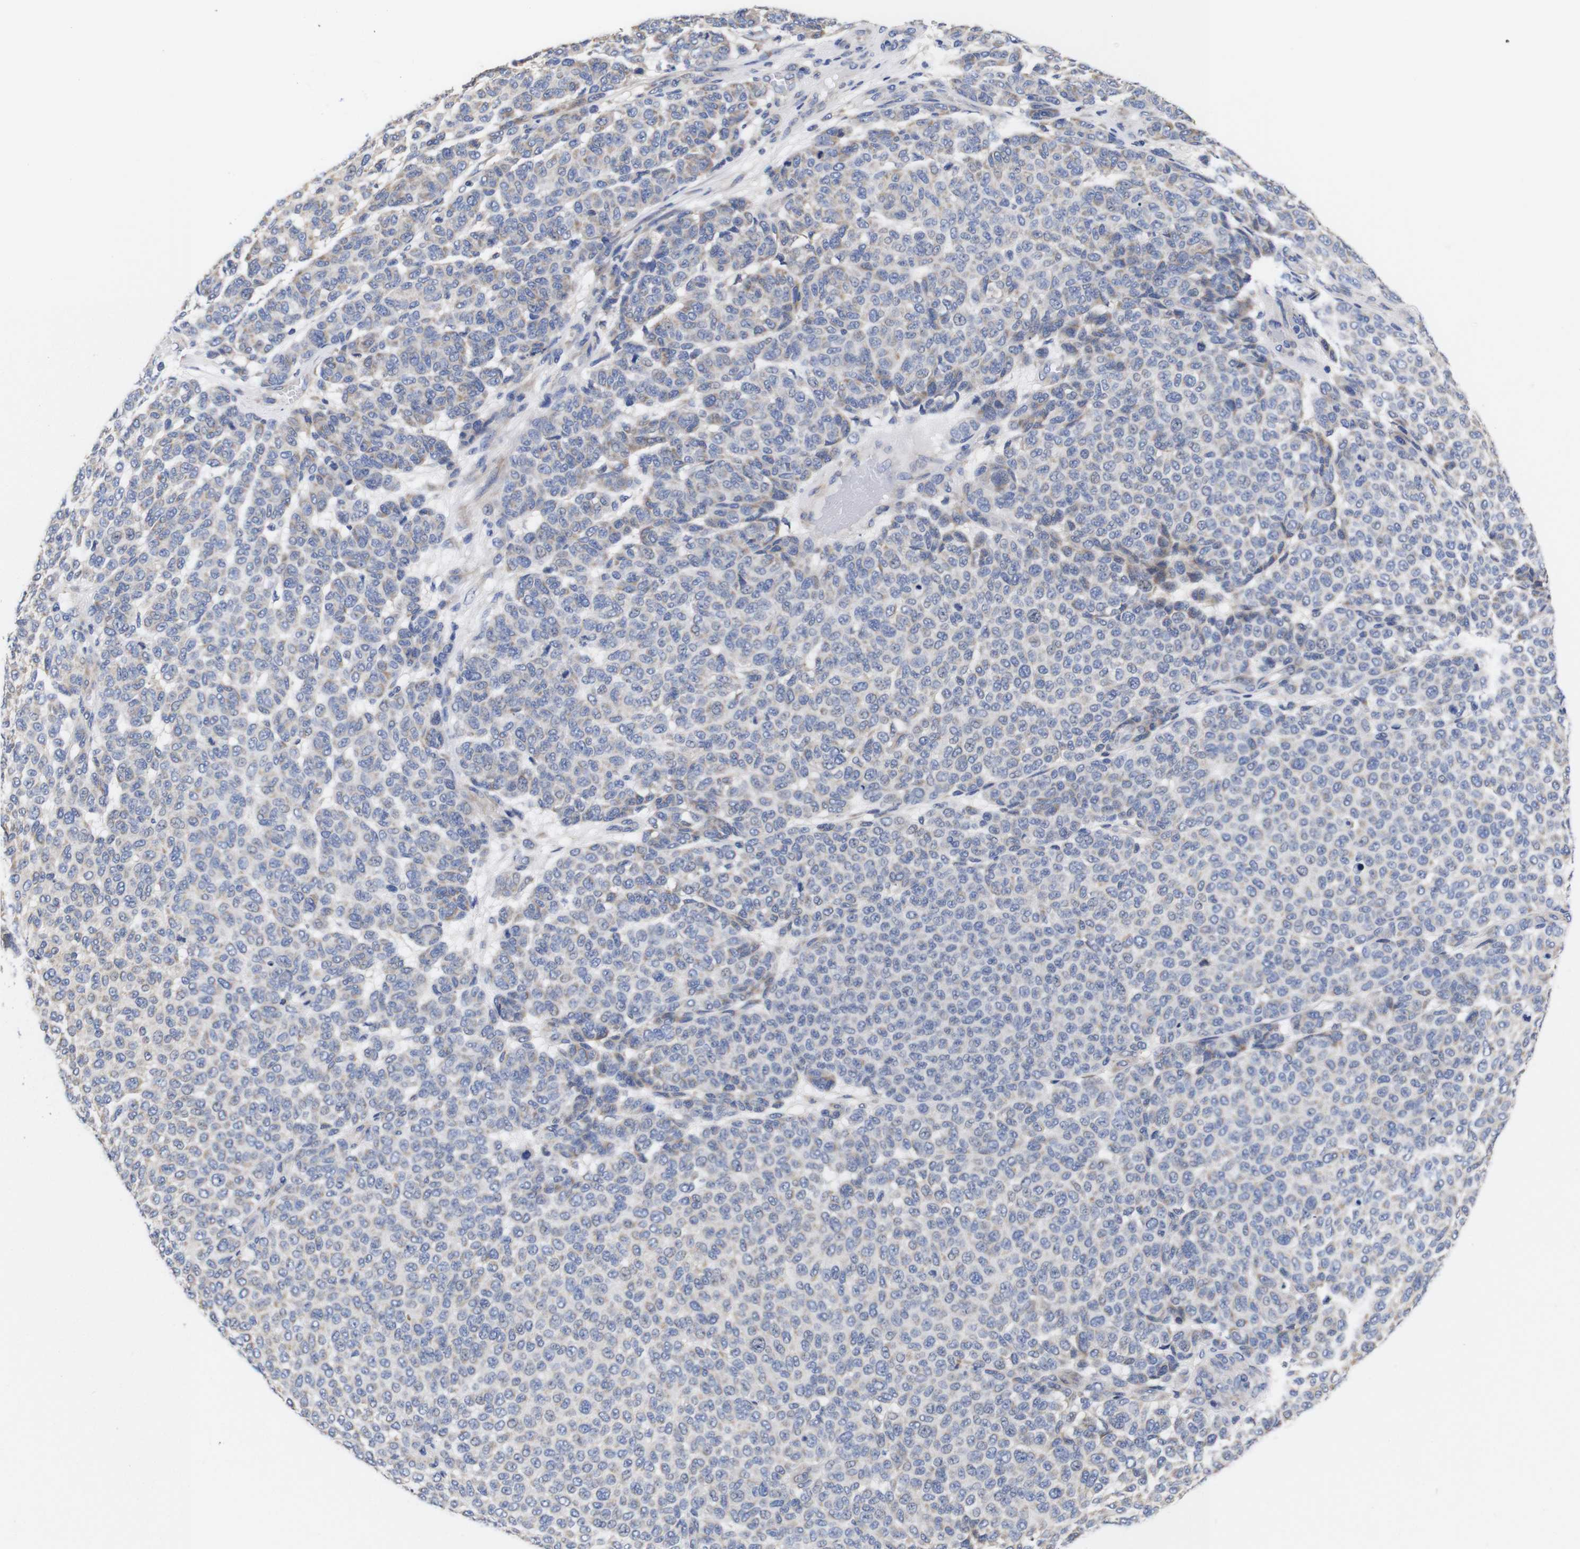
{"staining": {"intensity": "weak", "quantity": "25%-75%", "location": "cytoplasmic/membranous"}, "tissue": "melanoma", "cell_type": "Tumor cells", "image_type": "cancer", "snomed": [{"axis": "morphology", "description": "Malignant melanoma, NOS"}, {"axis": "topography", "description": "Skin"}], "caption": "Weak cytoplasmic/membranous staining for a protein is identified in about 25%-75% of tumor cells of malignant melanoma using immunohistochemistry.", "gene": "OPN3", "patient": {"sex": "male", "age": 59}}